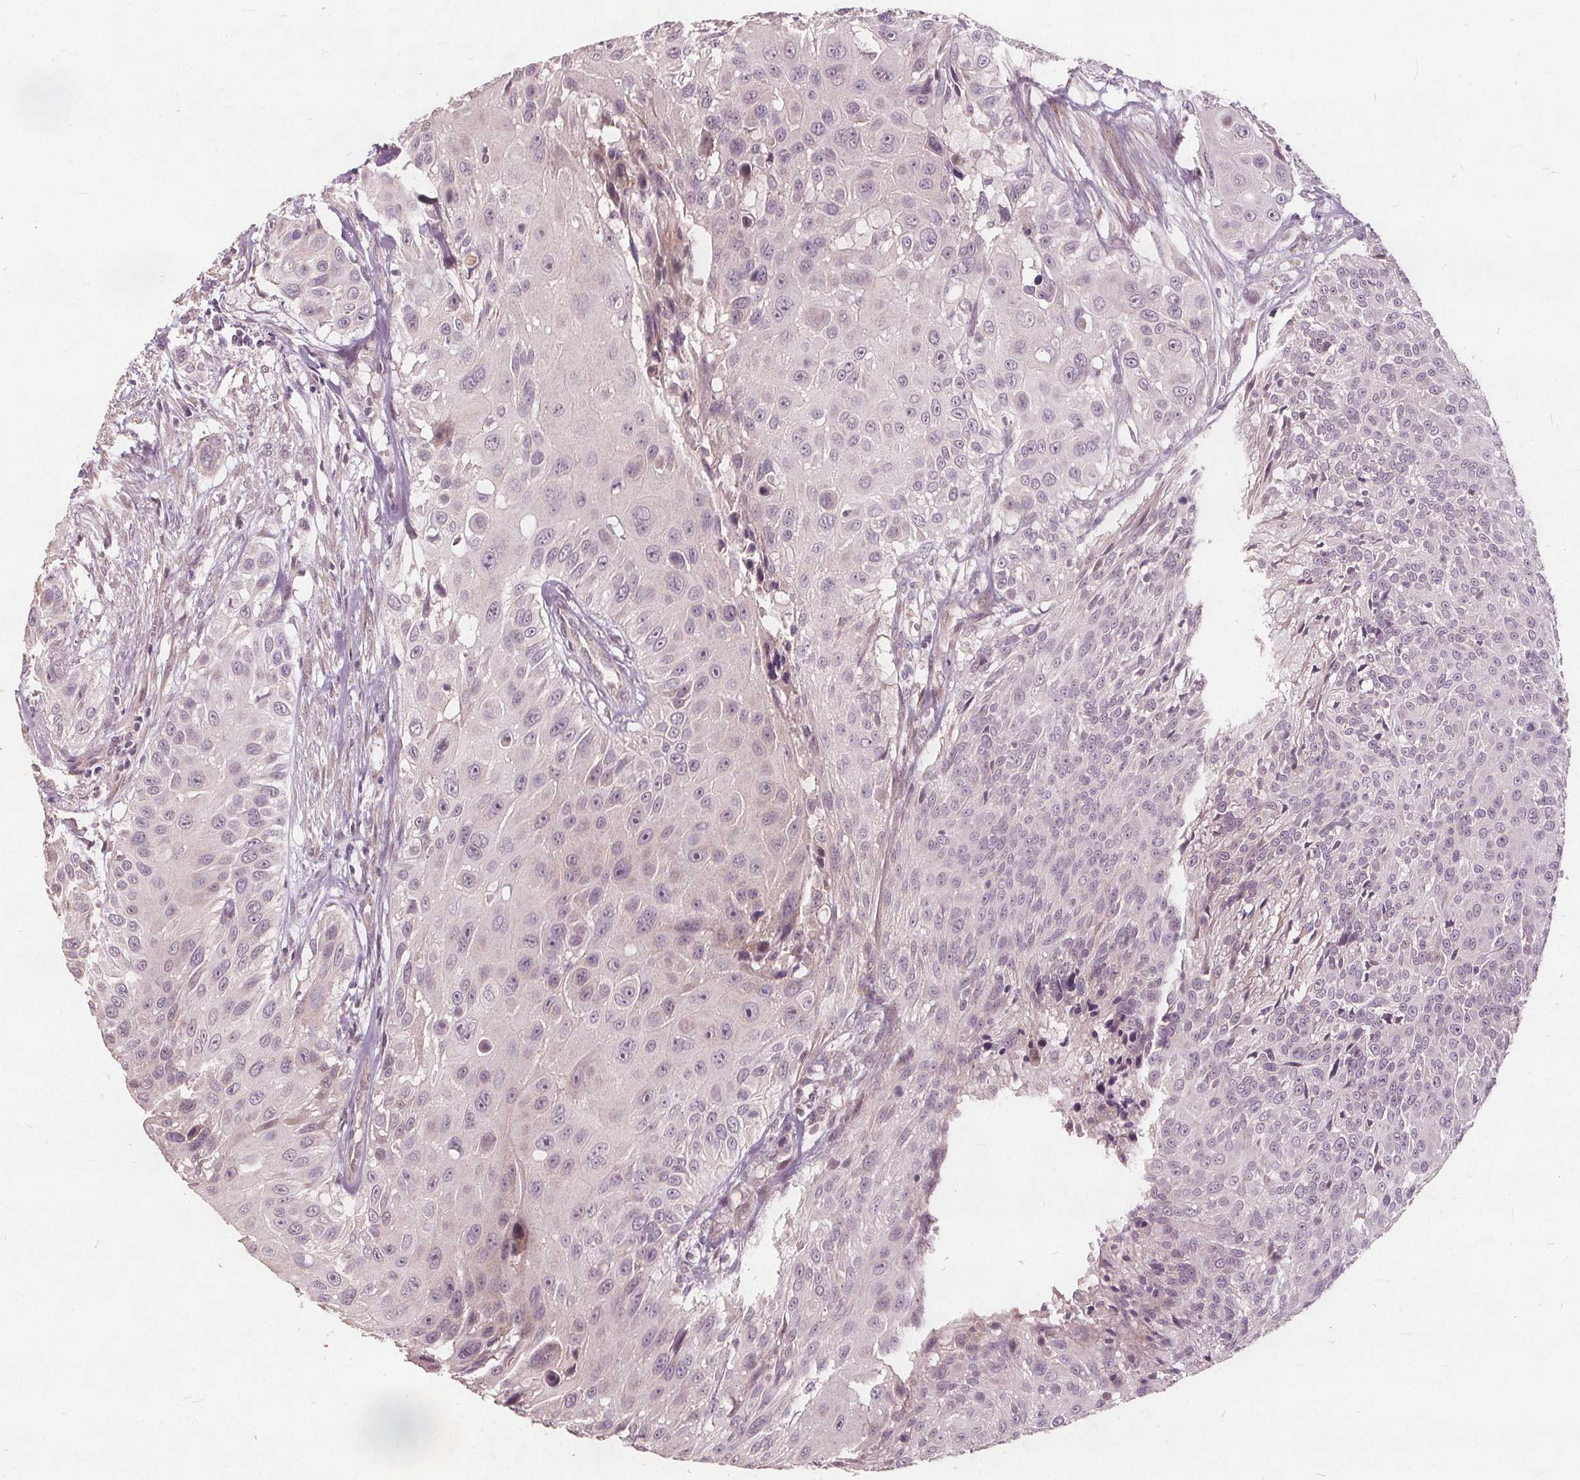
{"staining": {"intensity": "negative", "quantity": "none", "location": "none"}, "tissue": "urothelial cancer", "cell_type": "Tumor cells", "image_type": "cancer", "snomed": [{"axis": "morphology", "description": "Urothelial carcinoma, NOS"}, {"axis": "topography", "description": "Urinary bladder"}], "caption": "A high-resolution histopathology image shows immunohistochemistry staining of transitional cell carcinoma, which shows no significant expression in tumor cells.", "gene": "PTPRT", "patient": {"sex": "male", "age": 55}}